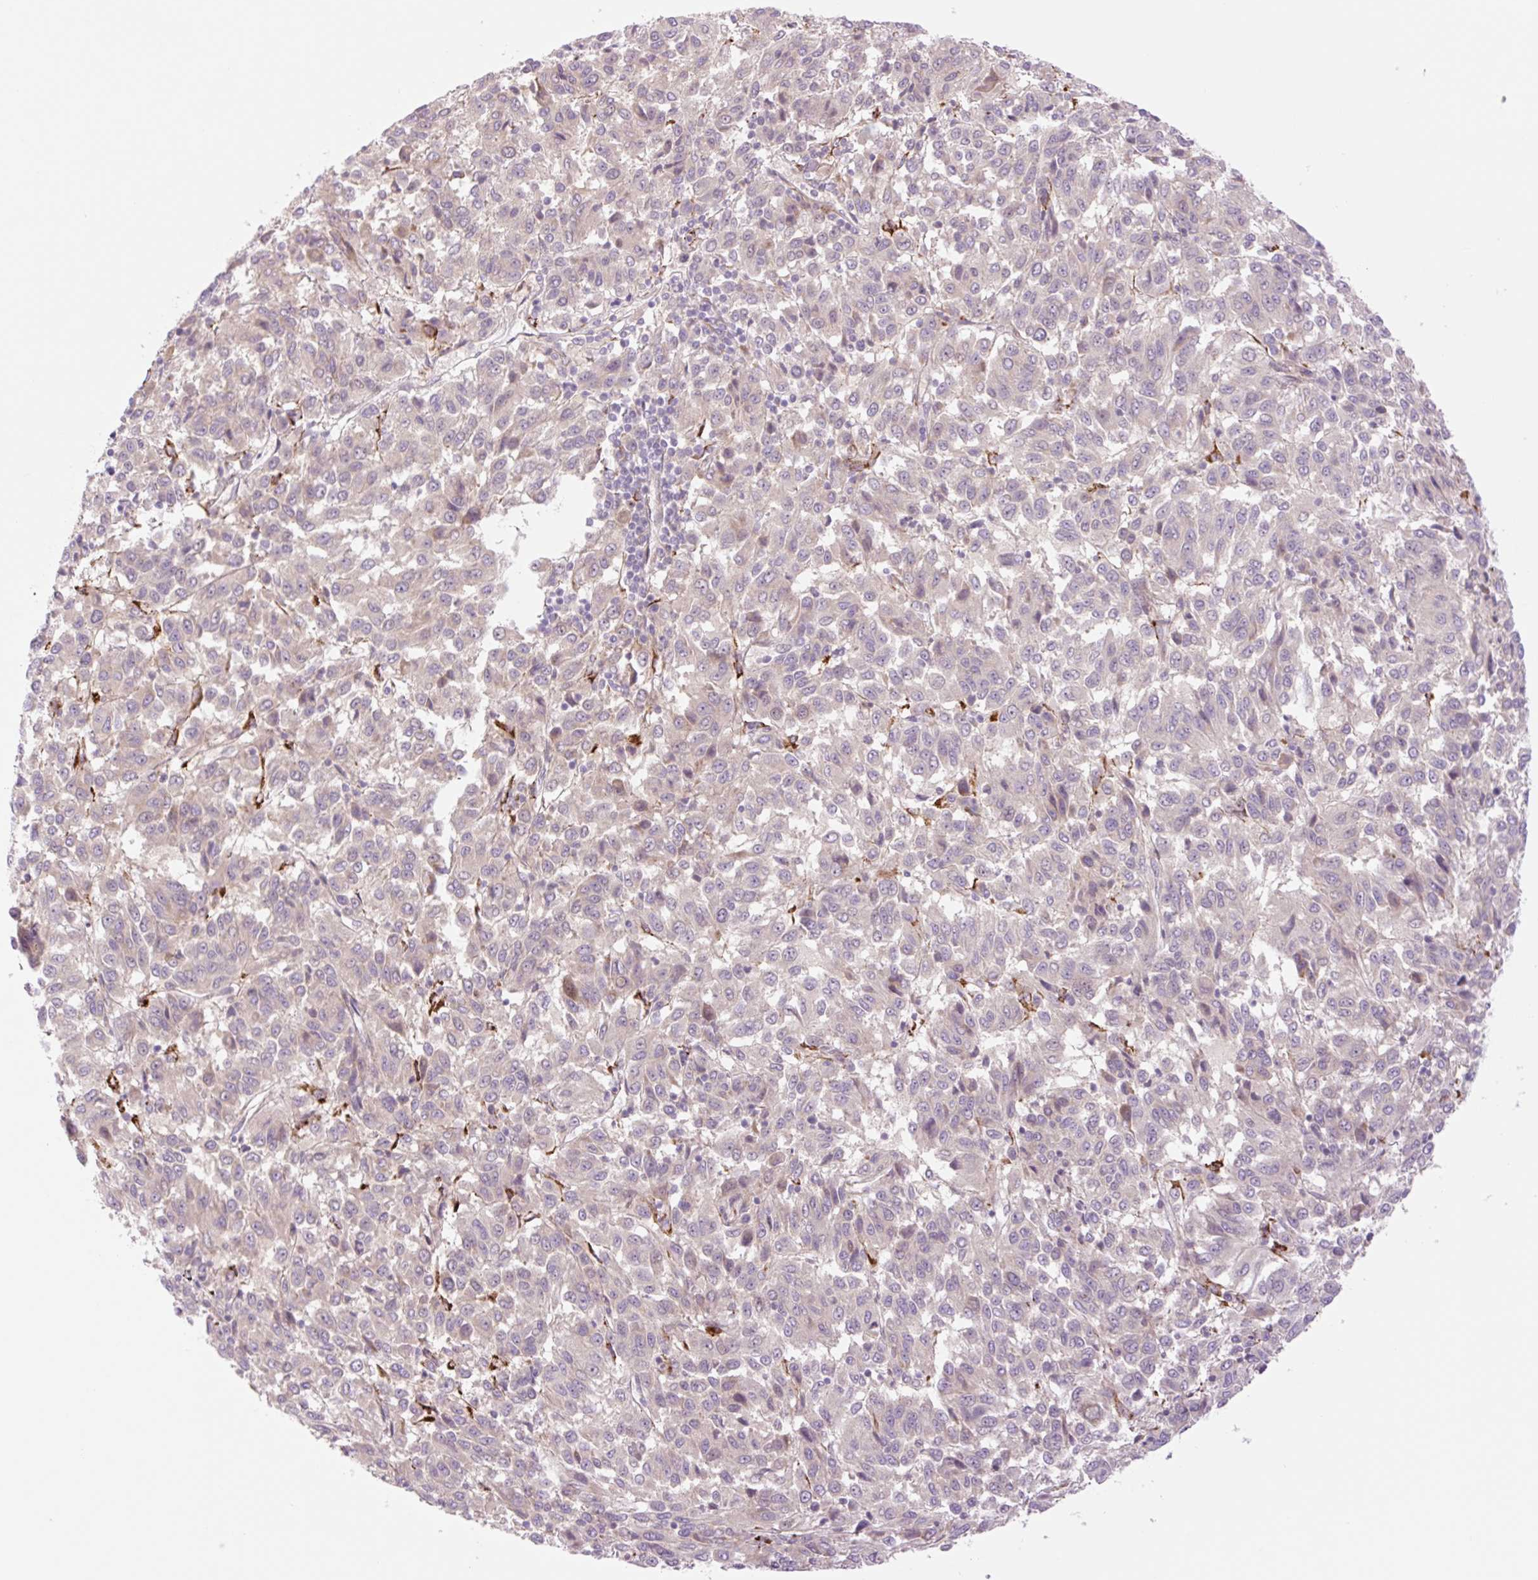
{"staining": {"intensity": "weak", "quantity": "<25%", "location": "cytoplasmic/membranous"}, "tissue": "melanoma", "cell_type": "Tumor cells", "image_type": "cancer", "snomed": [{"axis": "morphology", "description": "Malignant melanoma, Metastatic site"}, {"axis": "topography", "description": "Lung"}], "caption": "This image is of melanoma stained with immunohistochemistry to label a protein in brown with the nuclei are counter-stained blue. There is no positivity in tumor cells.", "gene": "COL5A1", "patient": {"sex": "male", "age": 64}}